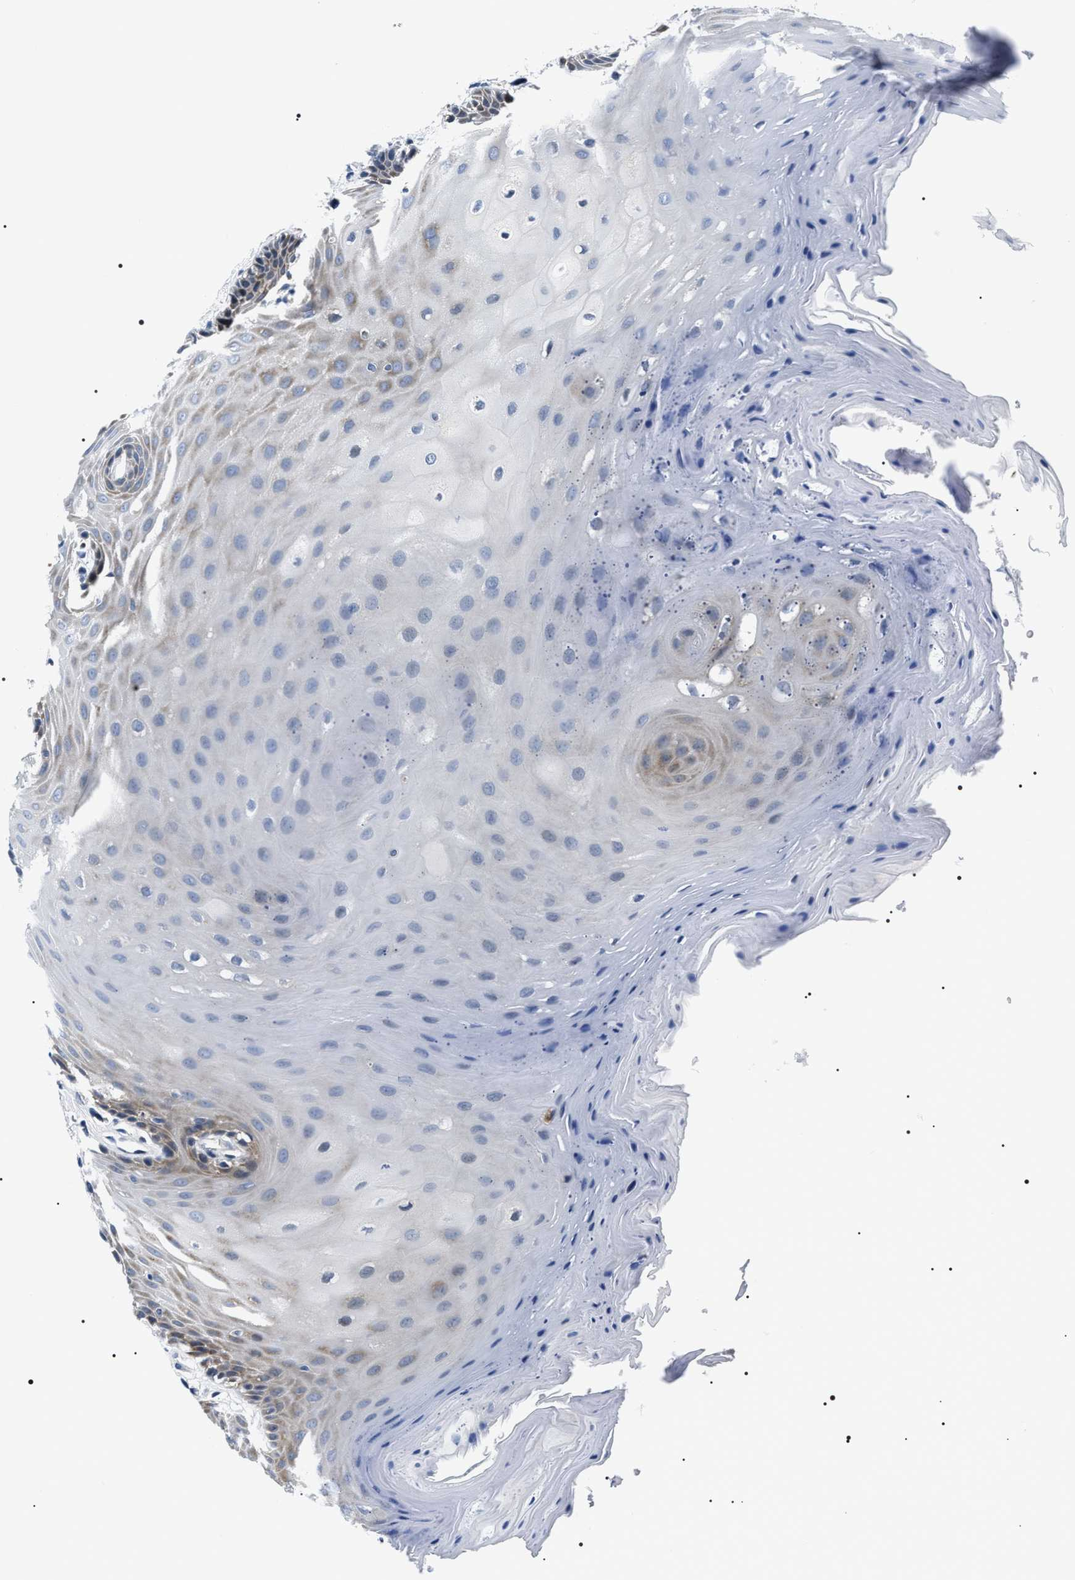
{"staining": {"intensity": "moderate", "quantity": "25%-75%", "location": "cytoplasmic/membranous"}, "tissue": "oral mucosa", "cell_type": "Squamous epithelial cells", "image_type": "normal", "snomed": [{"axis": "morphology", "description": "Normal tissue, NOS"}, {"axis": "morphology", "description": "Squamous cell carcinoma, NOS"}, {"axis": "topography", "description": "Oral tissue"}, {"axis": "topography", "description": "Head-Neck"}], "caption": "Brown immunohistochemical staining in benign human oral mucosa demonstrates moderate cytoplasmic/membranous expression in approximately 25%-75% of squamous epithelial cells.", "gene": "NTMT1", "patient": {"sex": "male", "age": 71}}